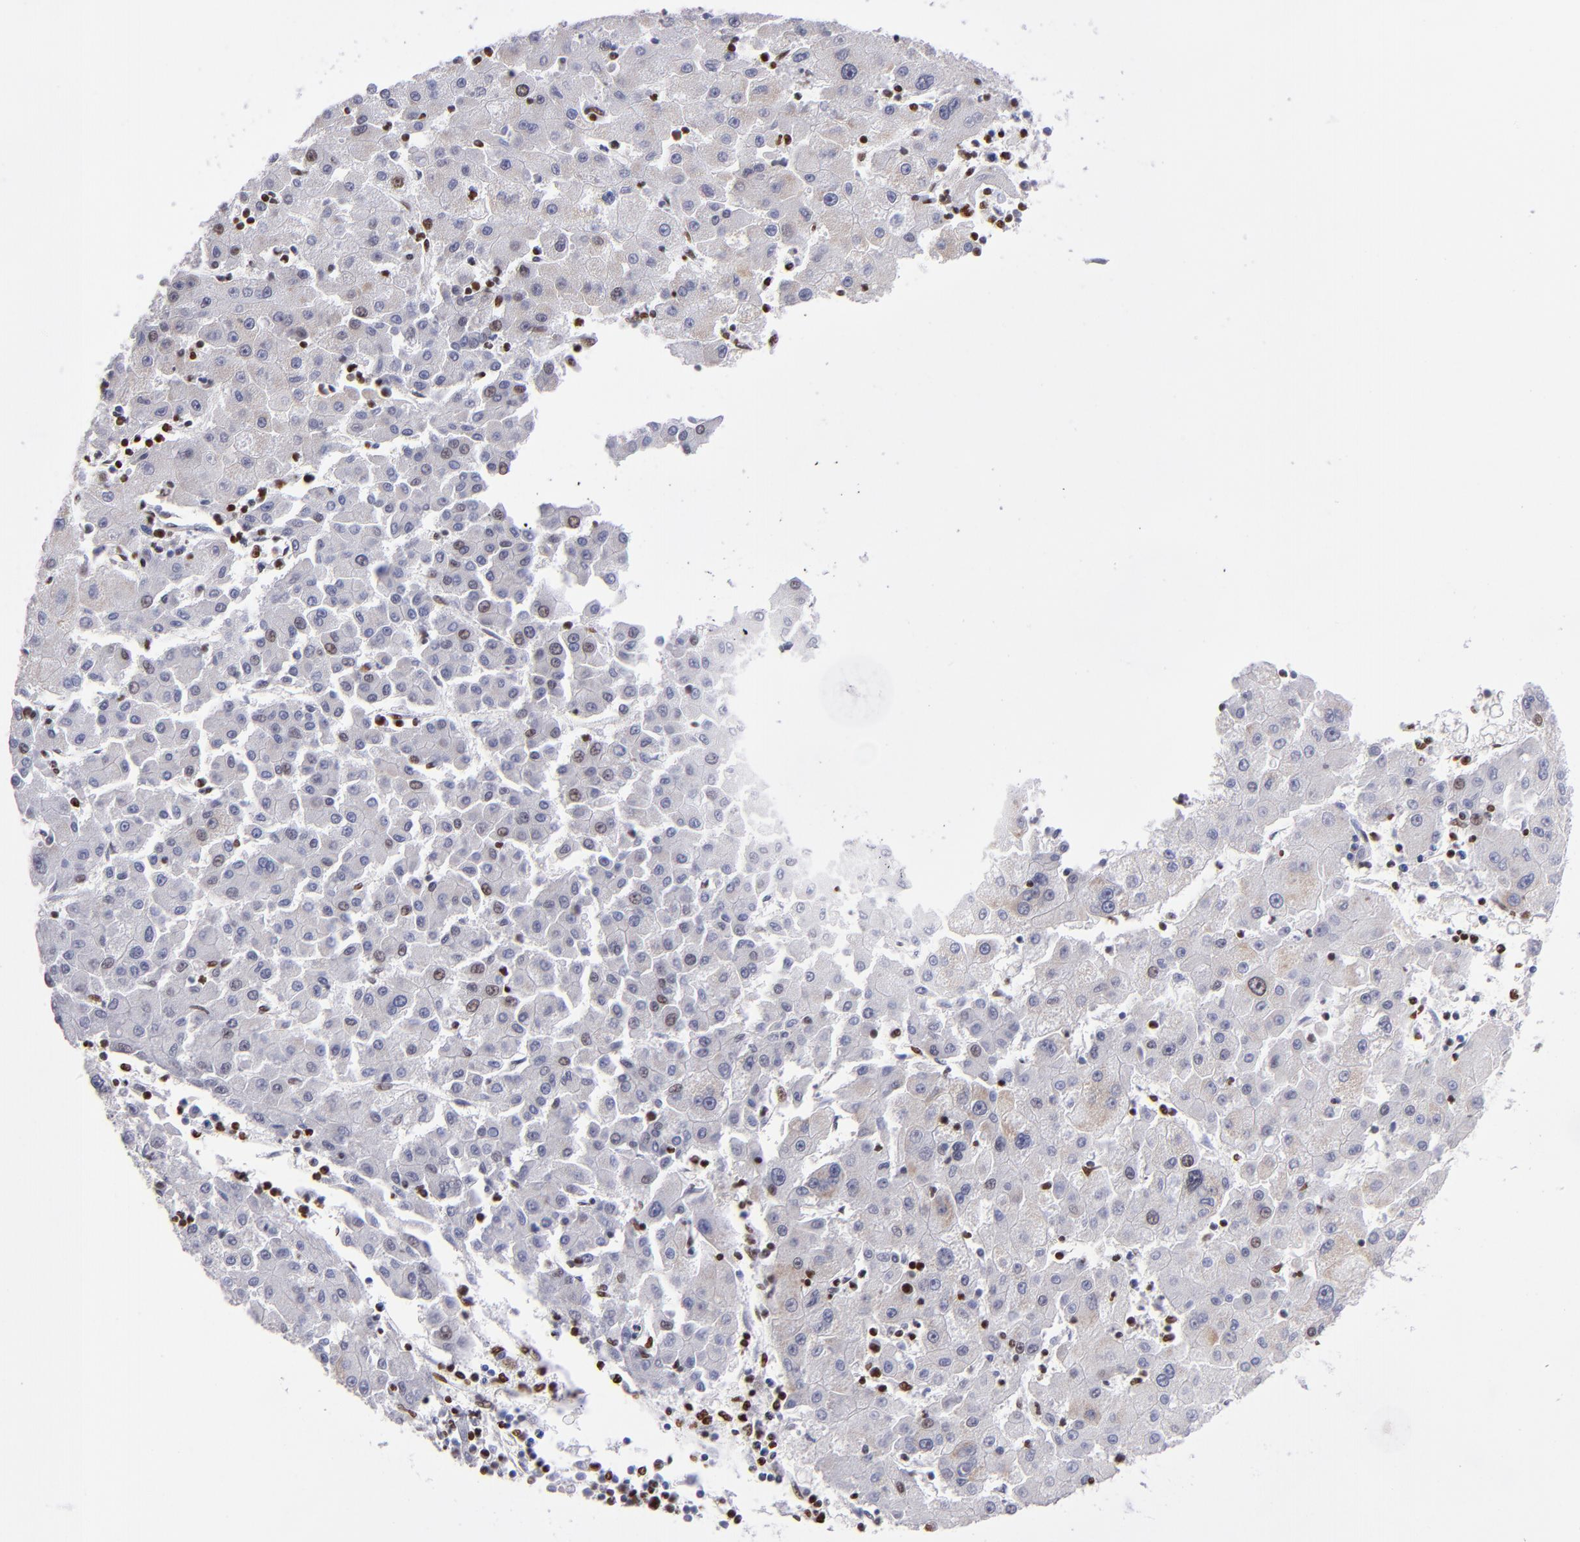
{"staining": {"intensity": "weak", "quantity": "<25%", "location": "nuclear"}, "tissue": "liver cancer", "cell_type": "Tumor cells", "image_type": "cancer", "snomed": [{"axis": "morphology", "description": "Carcinoma, Hepatocellular, NOS"}, {"axis": "topography", "description": "Liver"}], "caption": "A micrograph of human liver cancer (hepatocellular carcinoma) is negative for staining in tumor cells.", "gene": "POLA1", "patient": {"sex": "male", "age": 72}}